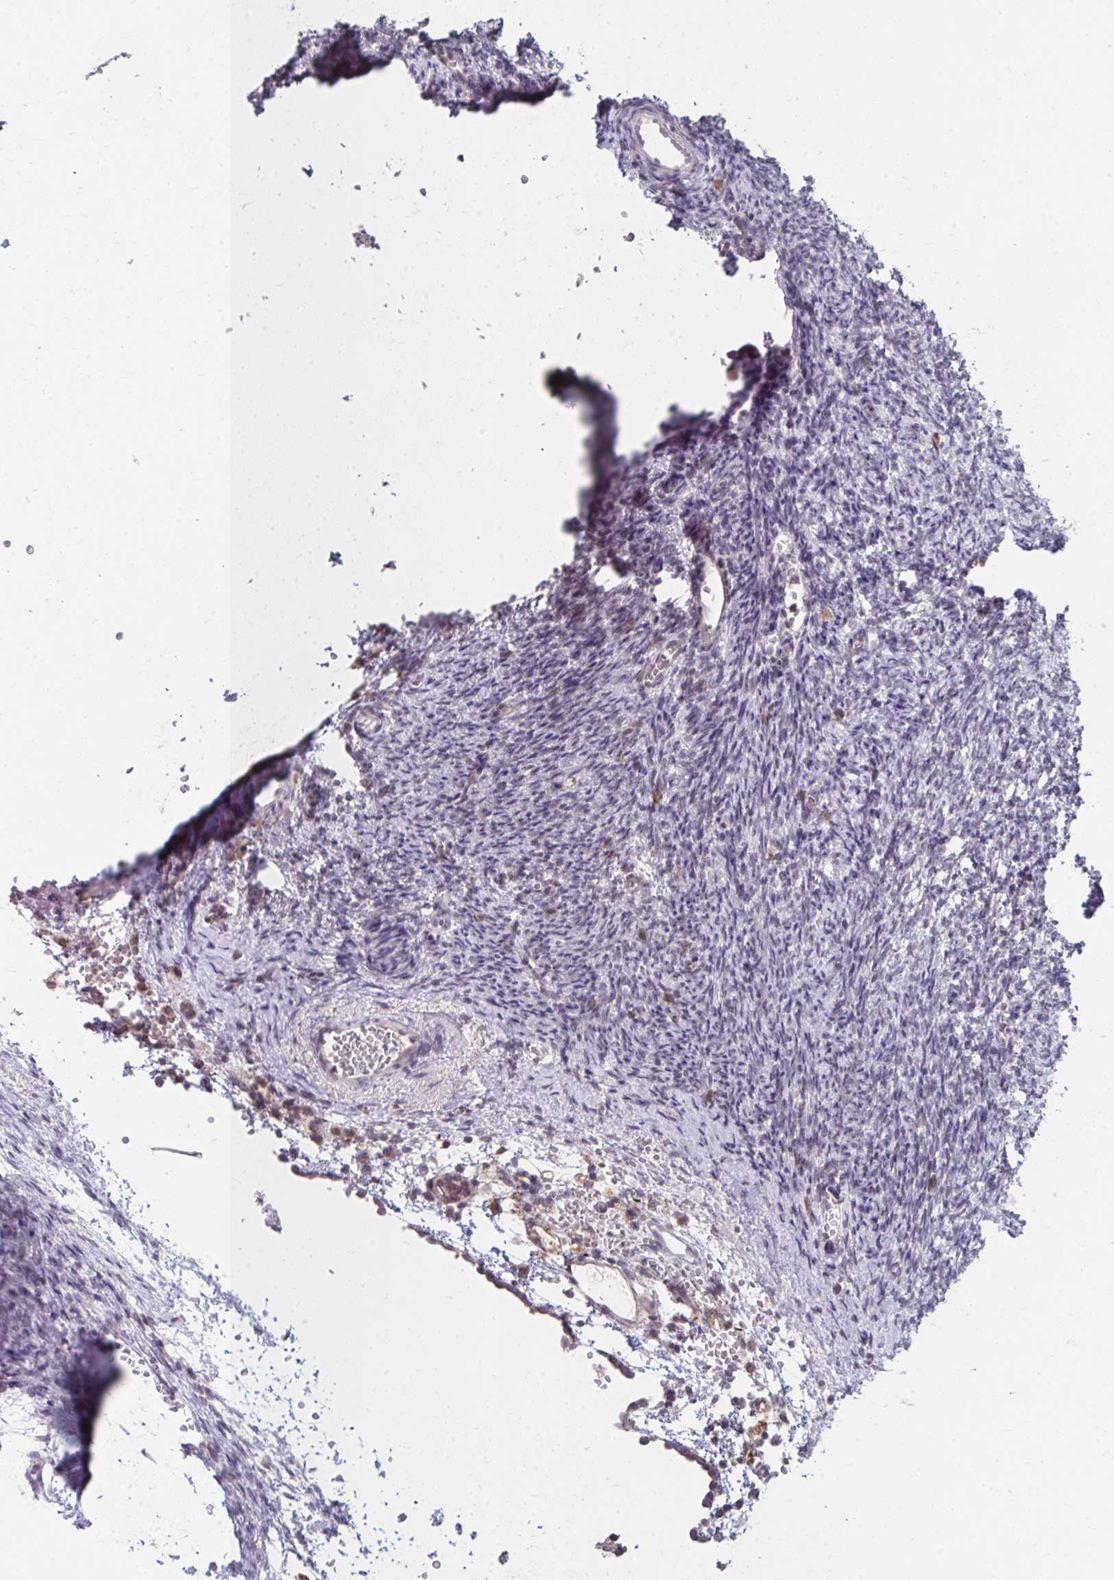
{"staining": {"intensity": "moderate", "quantity": ">75%", "location": "cytoplasmic/membranous"}, "tissue": "ovary", "cell_type": "Follicle cells", "image_type": "normal", "snomed": [{"axis": "morphology", "description": "Normal tissue, NOS"}, {"axis": "topography", "description": "Ovary"}], "caption": "This is an image of IHC staining of unremarkable ovary, which shows moderate staining in the cytoplasmic/membranous of follicle cells.", "gene": "NUP133", "patient": {"sex": "female", "age": 41}}